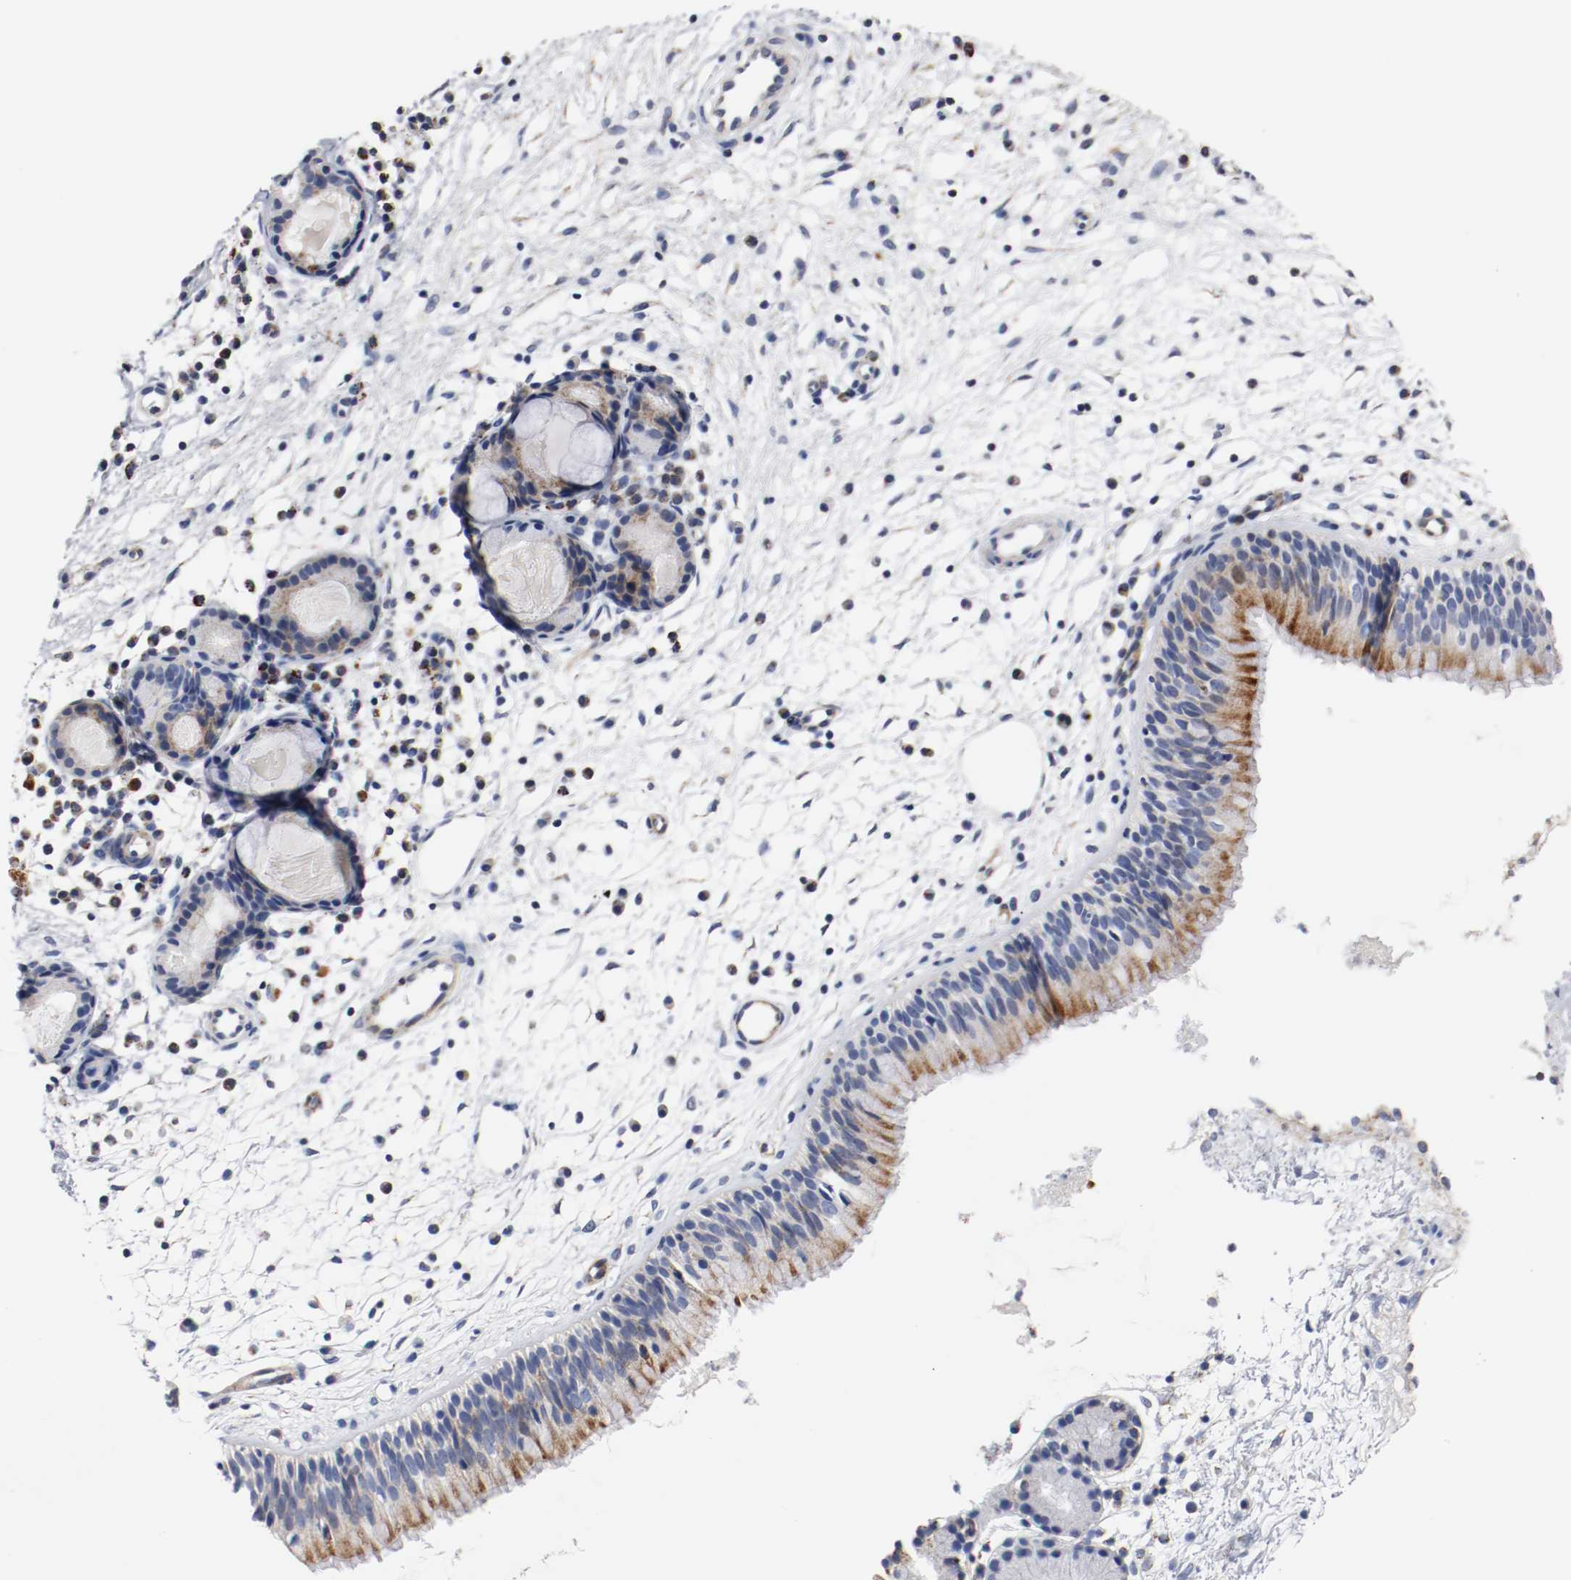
{"staining": {"intensity": "moderate", "quantity": ">75%", "location": "cytoplasmic/membranous"}, "tissue": "nasopharynx", "cell_type": "Respiratory epithelial cells", "image_type": "normal", "snomed": [{"axis": "morphology", "description": "Normal tissue, NOS"}, {"axis": "topography", "description": "Nasopharynx"}], "caption": "Nasopharynx stained for a protein exhibits moderate cytoplasmic/membranous positivity in respiratory epithelial cells. (Stains: DAB (3,3'-diaminobenzidine) in brown, nuclei in blue, Microscopy: brightfield microscopy at high magnification).", "gene": "TUBD1", "patient": {"sex": "male", "age": 21}}